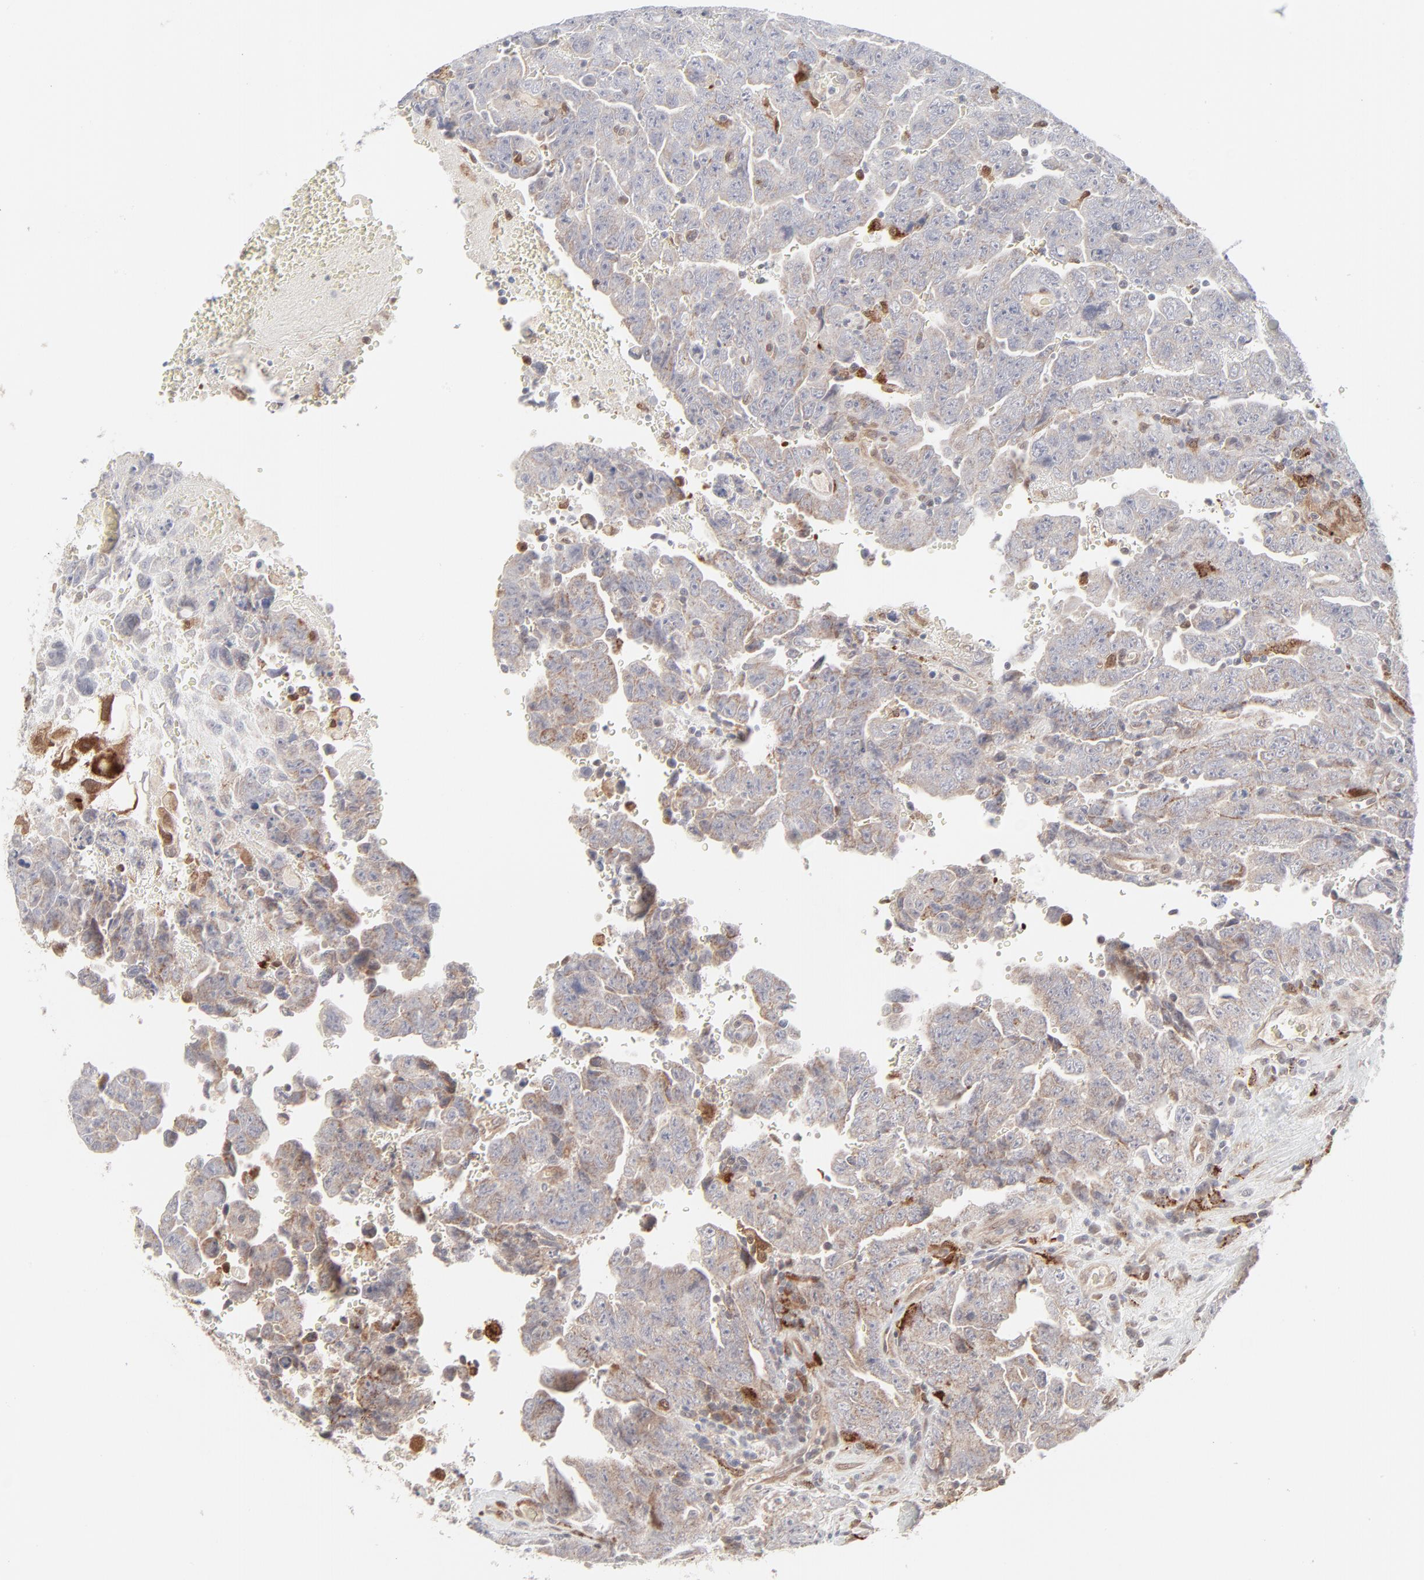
{"staining": {"intensity": "negative", "quantity": "none", "location": "none"}, "tissue": "testis cancer", "cell_type": "Tumor cells", "image_type": "cancer", "snomed": [{"axis": "morphology", "description": "Carcinoma, Embryonal, NOS"}, {"axis": "topography", "description": "Testis"}], "caption": "The image demonstrates no significant positivity in tumor cells of testis cancer (embryonal carcinoma).", "gene": "LGALS2", "patient": {"sex": "male", "age": 28}}